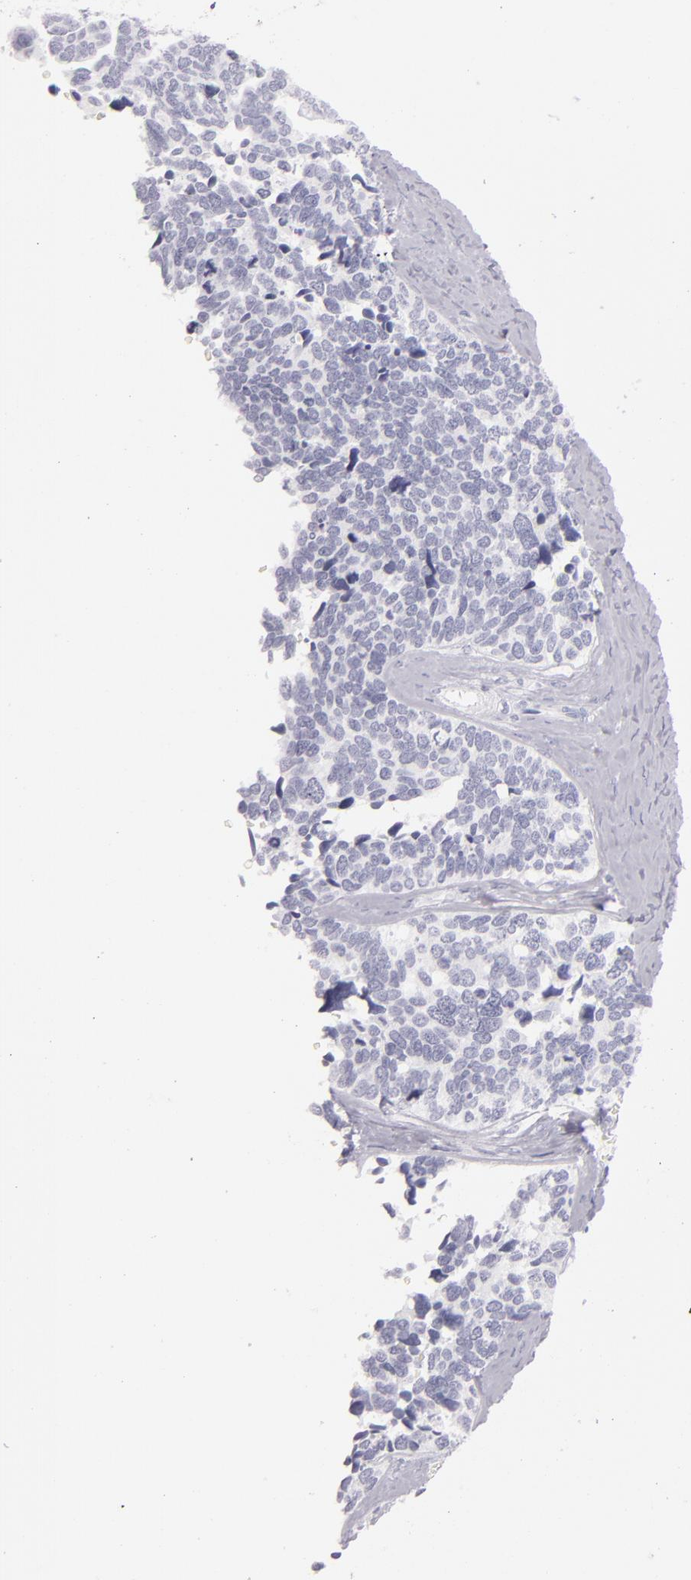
{"staining": {"intensity": "negative", "quantity": "none", "location": "none"}, "tissue": "ovarian cancer", "cell_type": "Tumor cells", "image_type": "cancer", "snomed": [{"axis": "morphology", "description": "Cystadenocarcinoma, serous, NOS"}, {"axis": "topography", "description": "Ovary"}], "caption": "Ovarian cancer (serous cystadenocarcinoma) stained for a protein using IHC reveals no positivity tumor cells.", "gene": "FABP1", "patient": {"sex": "female", "age": 77}}